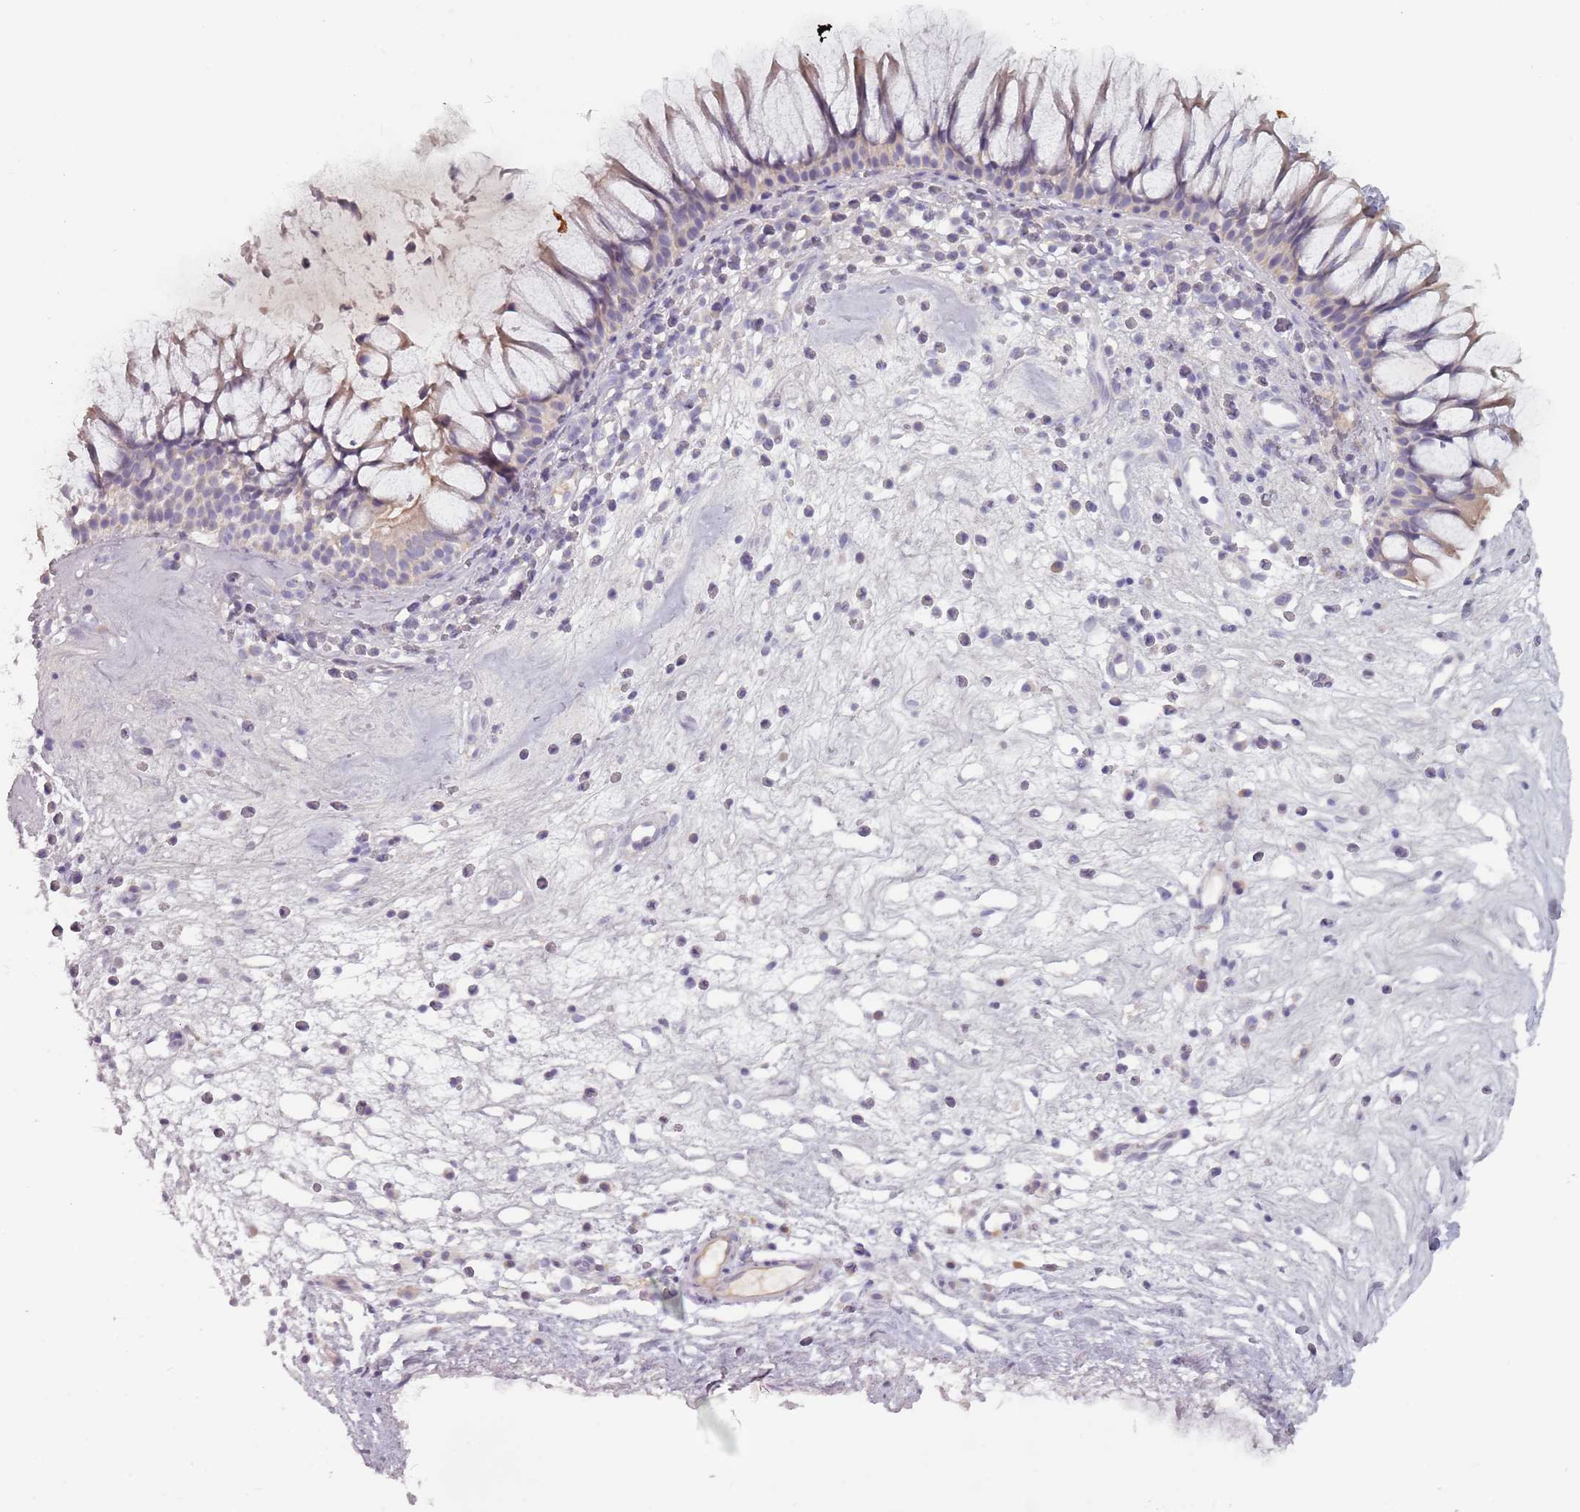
{"staining": {"intensity": "weak", "quantity": "25%-75%", "location": "cytoplasmic/membranous"}, "tissue": "nasopharynx", "cell_type": "Respiratory epithelial cells", "image_type": "normal", "snomed": [{"axis": "morphology", "description": "Normal tissue, NOS"}, {"axis": "morphology", "description": "Inflammation, NOS"}, {"axis": "topography", "description": "Nasopharynx"}], "caption": "Respiratory epithelial cells reveal weak cytoplasmic/membranous expression in about 25%-75% of cells in unremarkable nasopharynx.", "gene": "CEP19", "patient": {"sex": "male", "age": 70}}